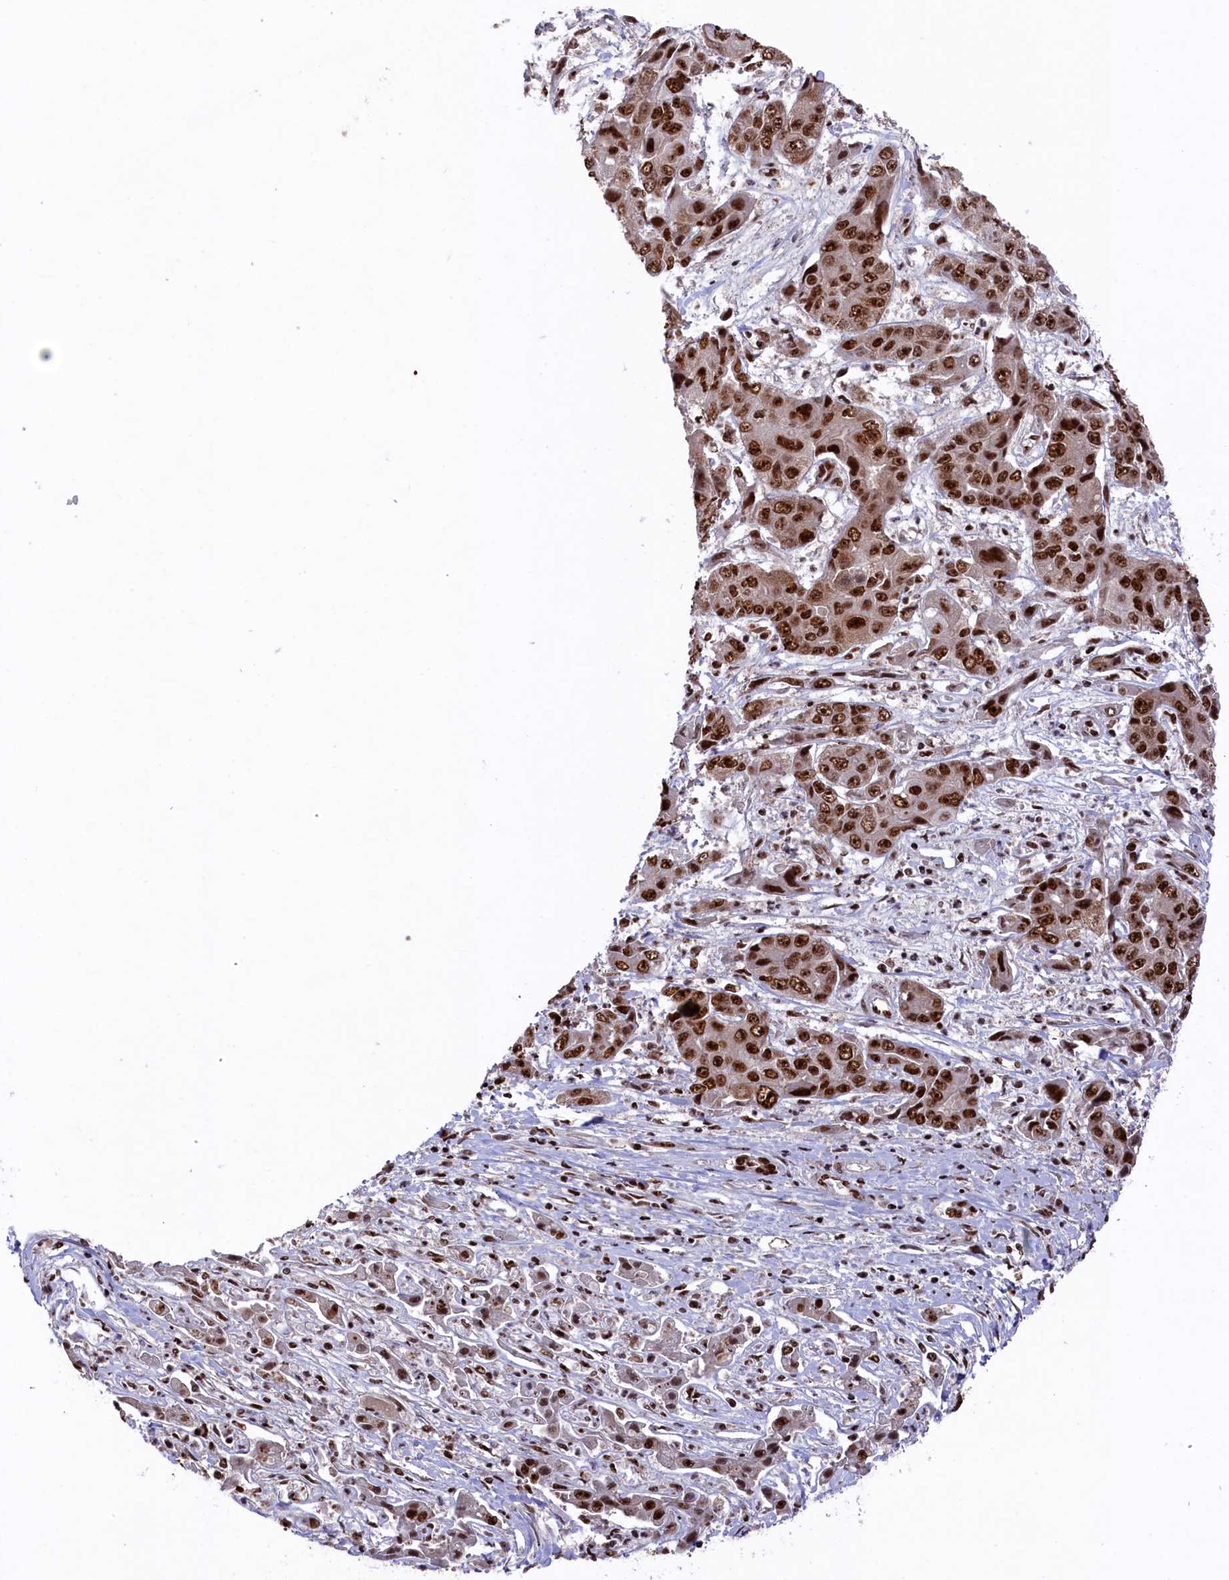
{"staining": {"intensity": "strong", "quantity": ">75%", "location": "nuclear"}, "tissue": "liver cancer", "cell_type": "Tumor cells", "image_type": "cancer", "snomed": [{"axis": "morphology", "description": "Cholangiocarcinoma"}, {"axis": "topography", "description": "Liver"}], "caption": "A high amount of strong nuclear positivity is seen in about >75% of tumor cells in liver cholangiocarcinoma tissue.", "gene": "PRPF31", "patient": {"sex": "male", "age": 67}}